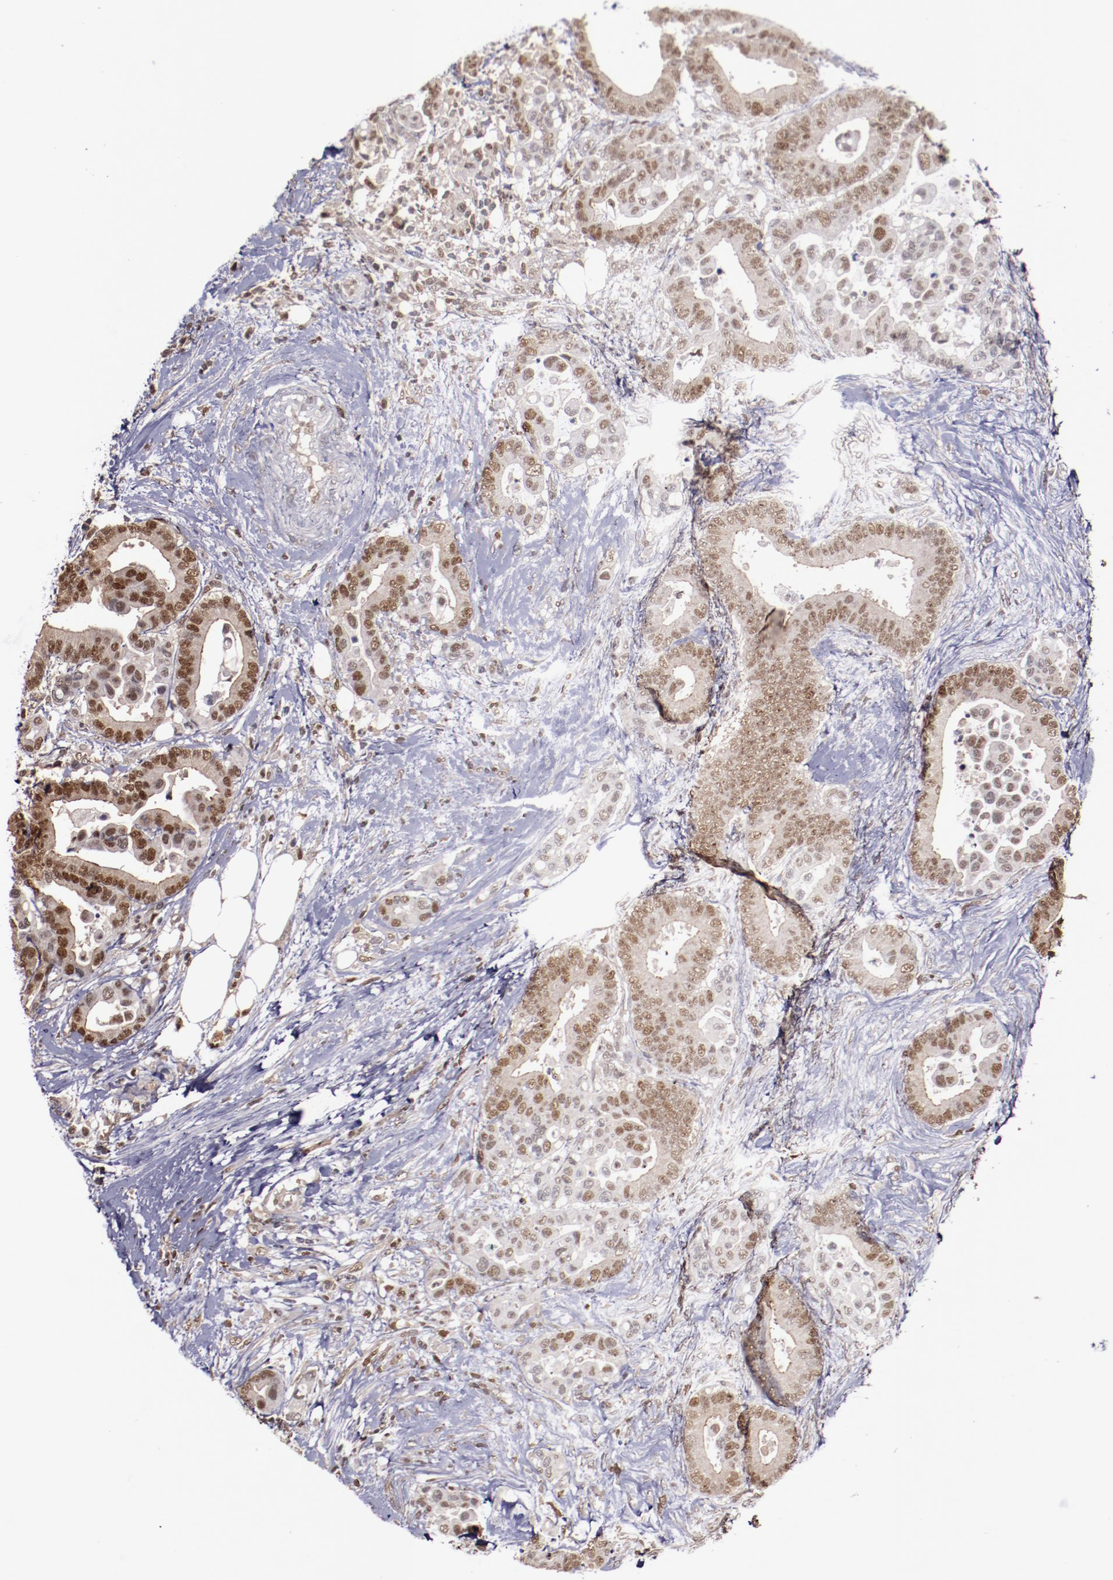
{"staining": {"intensity": "strong", "quantity": ">75%", "location": "nuclear"}, "tissue": "colorectal cancer", "cell_type": "Tumor cells", "image_type": "cancer", "snomed": [{"axis": "morphology", "description": "Adenocarcinoma, NOS"}, {"axis": "topography", "description": "Colon"}], "caption": "This photomicrograph displays immunohistochemistry (IHC) staining of human adenocarcinoma (colorectal), with high strong nuclear expression in approximately >75% of tumor cells.", "gene": "CHEK2", "patient": {"sex": "male", "age": 82}}